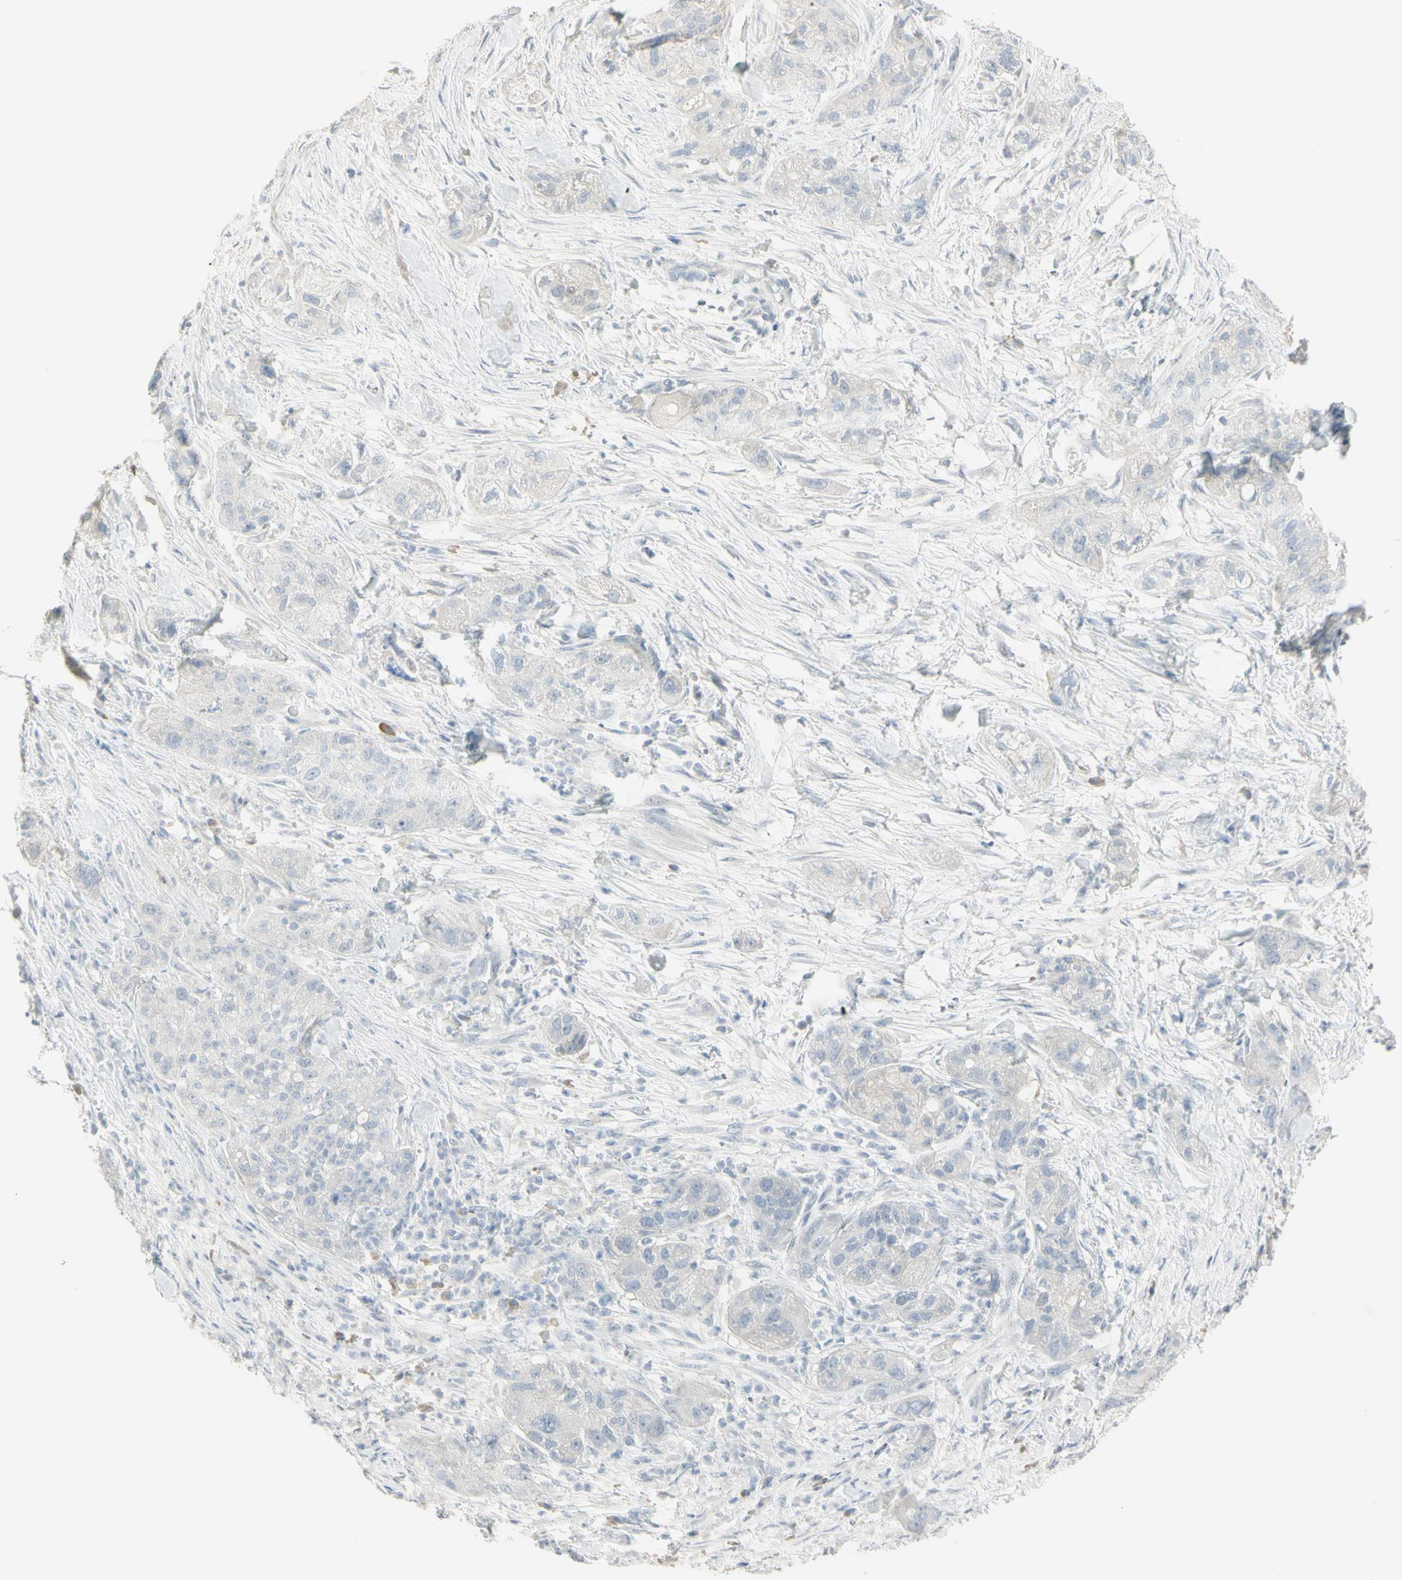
{"staining": {"intensity": "negative", "quantity": "none", "location": "none"}, "tissue": "pancreatic cancer", "cell_type": "Tumor cells", "image_type": "cancer", "snomed": [{"axis": "morphology", "description": "Adenocarcinoma, NOS"}, {"axis": "topography", "description": "Pancreas"}], "caption": "Tumor cells are negative for protein expression in human adenocarcinoma (pancreatic). (Stains: DAB (3,3'-diaminobenzidine) IHC with hematoxylin counter stain, Microscopy: brightfield microscopy at high magnification).", "gene": "PIP", "patient": {"sex": "female", "age": 78}}